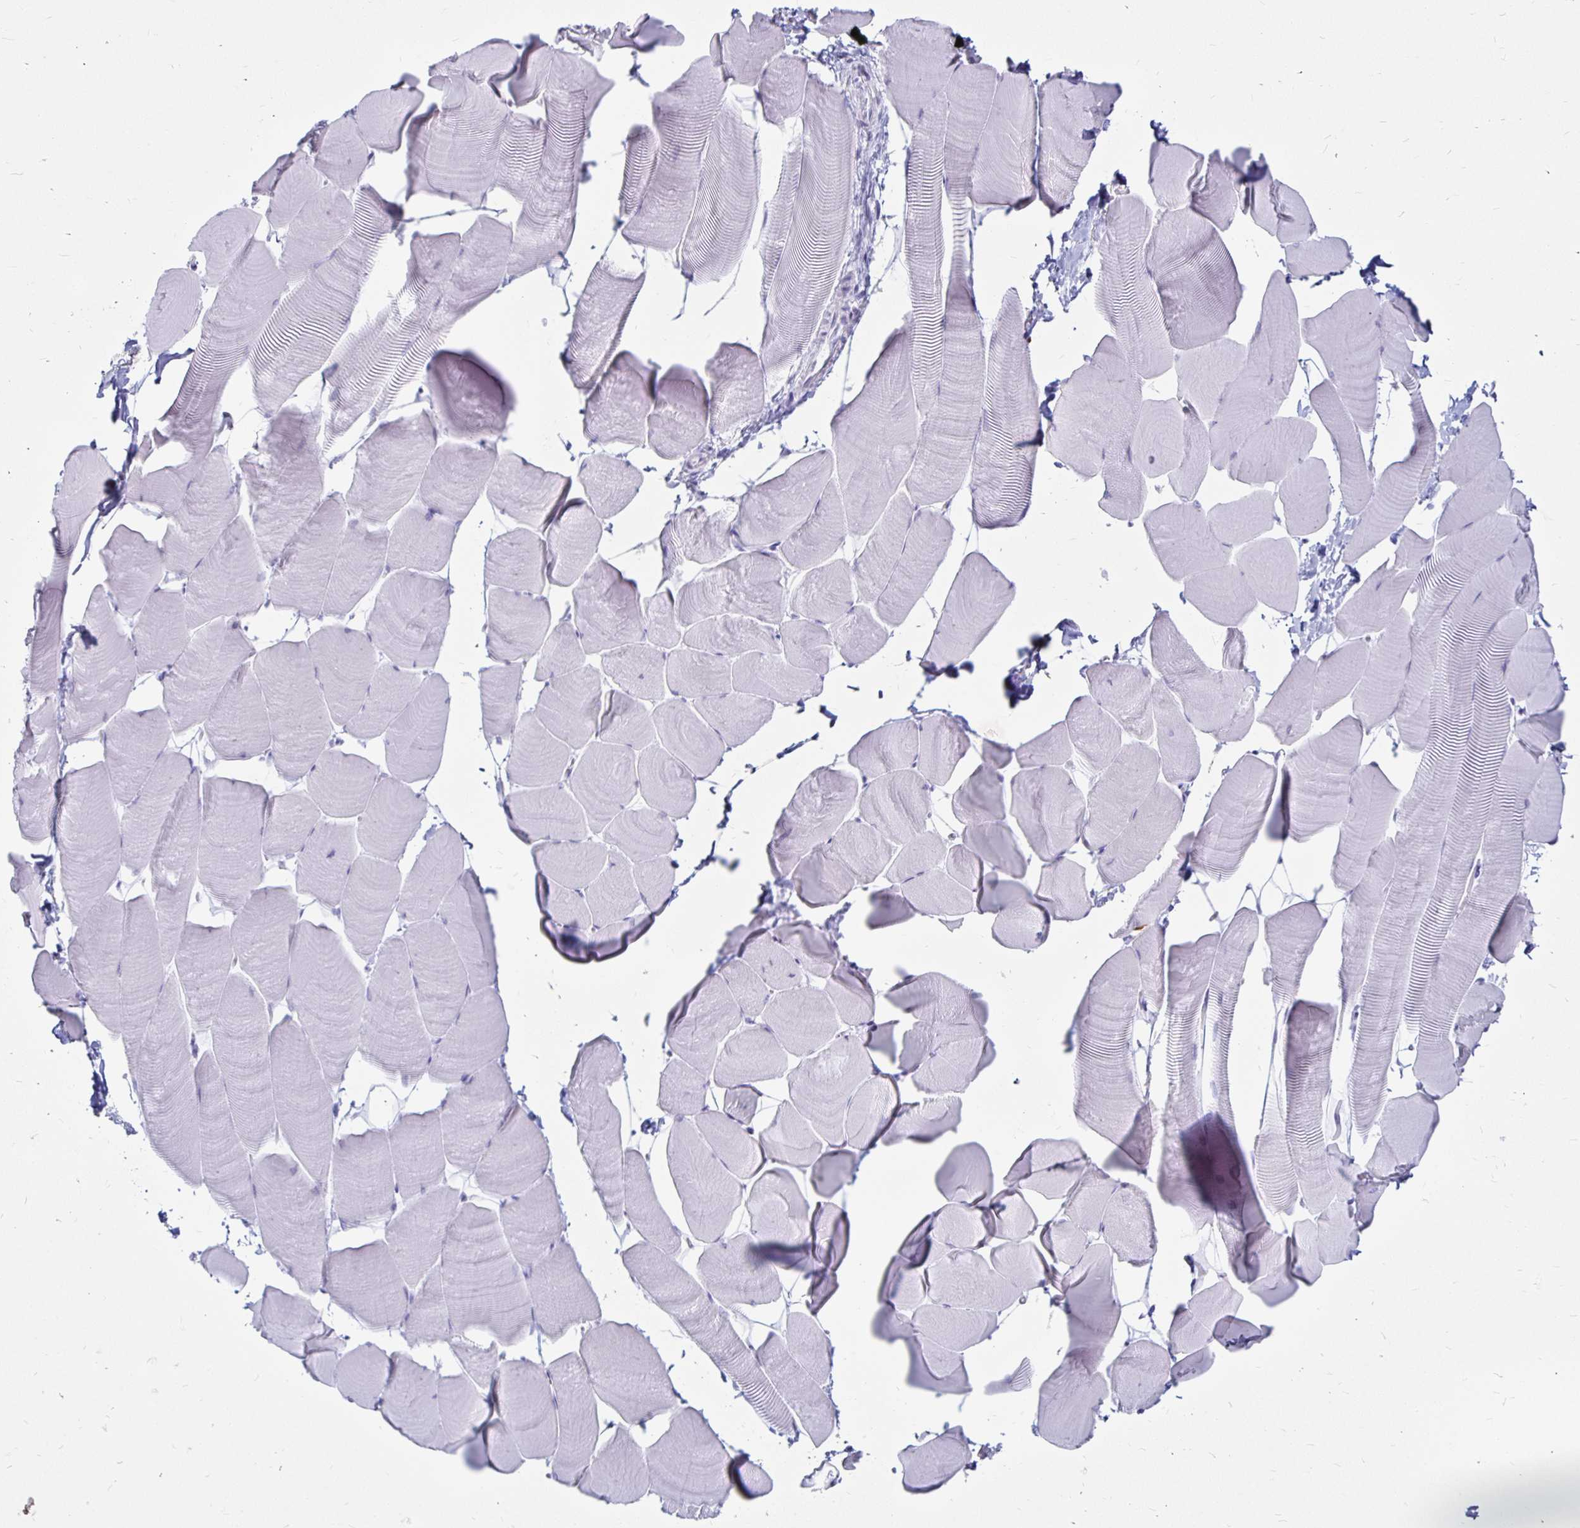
{"staining": {"intensity": "negative", "quantity": "none", "location": "none"}, "tissue": "skeletal muscle", "cell_type": "Myocytes", "image_type": "normal", "snomed": [{"axis": "morphology", "description": "Normal tissue, NOS"}, {"axis": "topography", "description": "Skeletal muscle"}], "caption": "Immunohistochemical staining of normal skeletal muscle displays no significant staining in myocytes.", "gene": "TIMP1", "patient": {"sex": "male", "age": 25}}